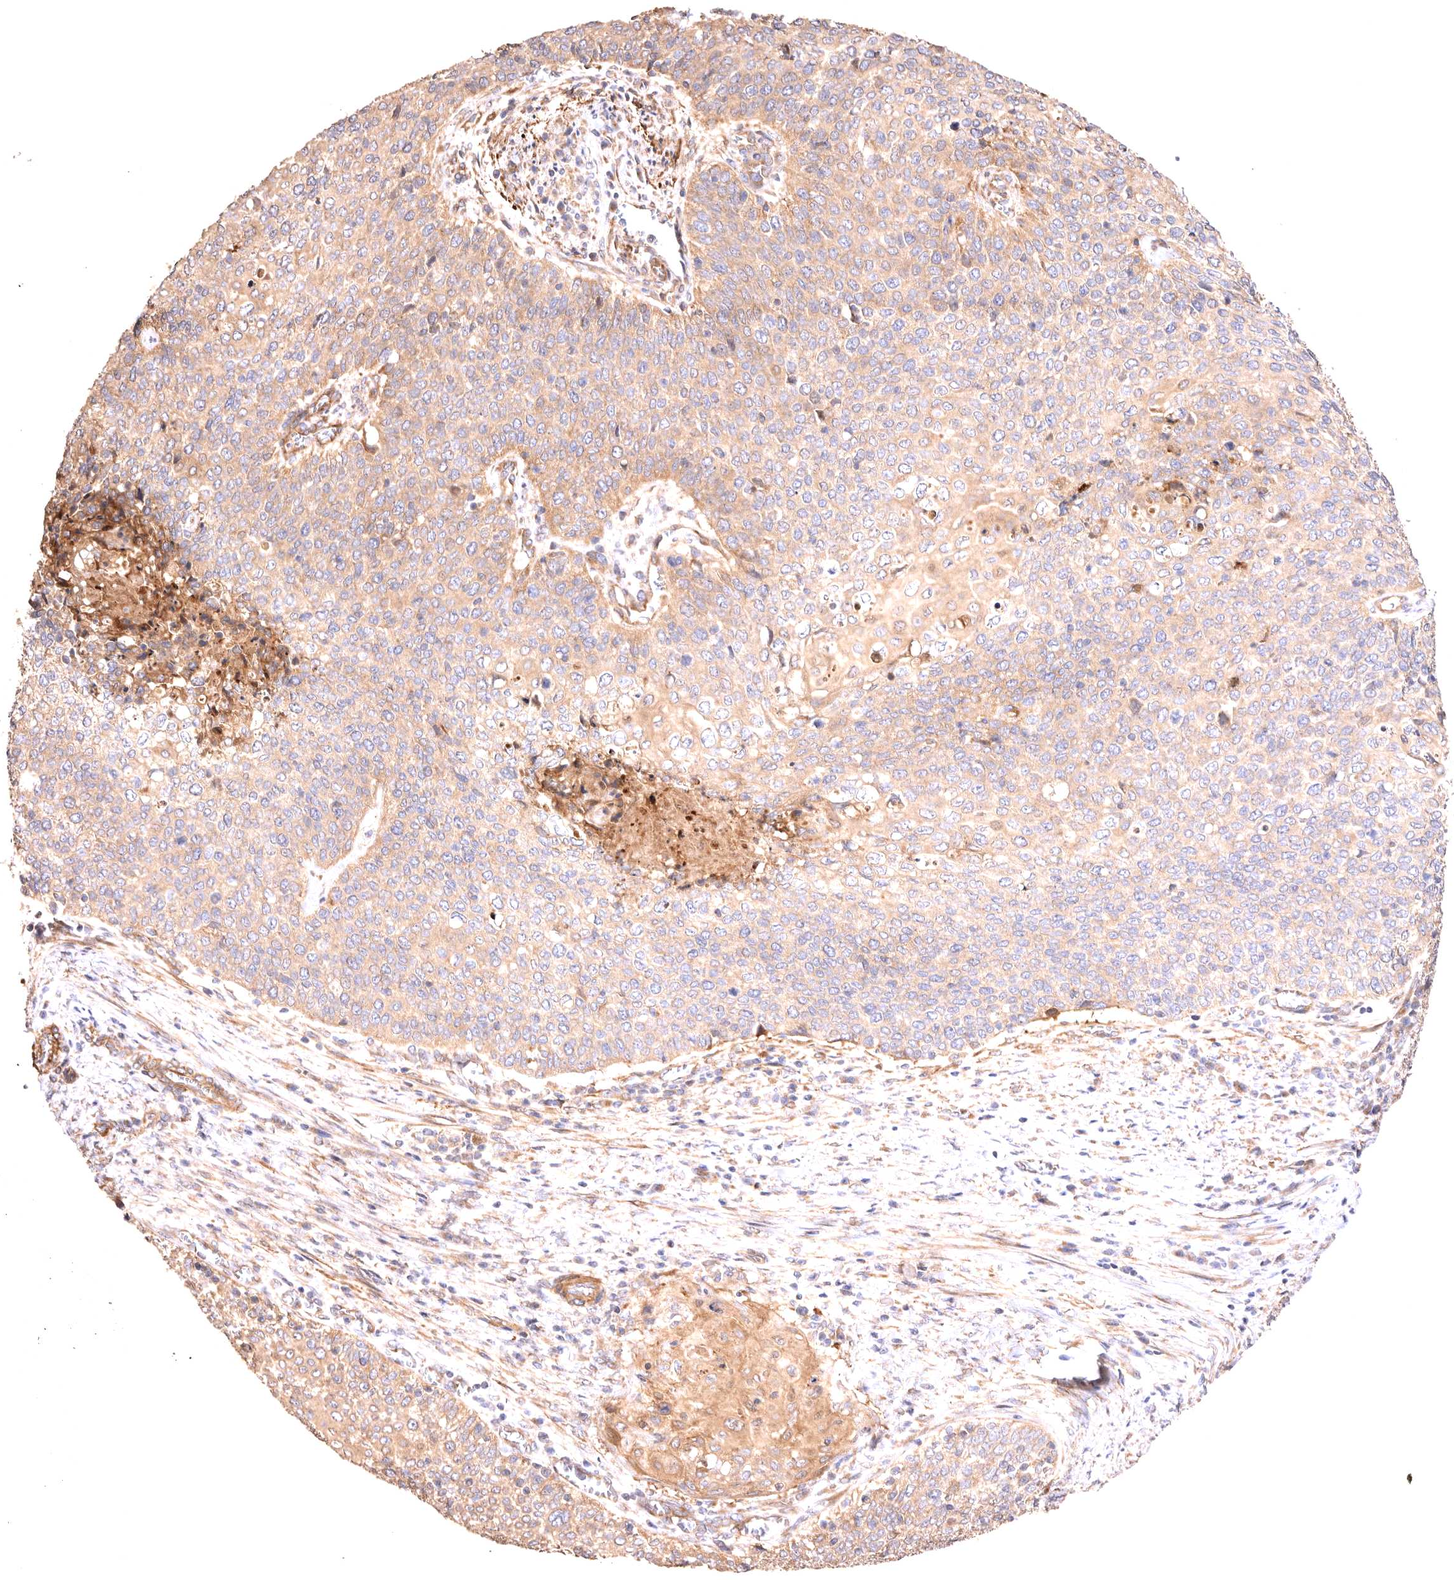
{"staining": {"intensity": "weak", "quantity": ">75%", "location": "cytoplasmic/membranous"}, "tissue": "cervical cancer", "cell_type": "Tumor cells", "image_type": "cancer", "snomed": [{"axis": "morphology", "description": "Squamous cell carcinoma, NOS"}, {"axis": "topography", "description": "Cervix"}], "caption": "Weak cytoplasmic/membranous staining is present in about >75% of tumor cells in cervical cancer. The staining was performed using DAB (3,3'-diaminobenzidine) to visualize the protein expression in brown, while the nuclei were stained in blue with hematoxylin (Magnification: 20x).", "gene": "VPS45", "patient": {"sex": "female", "age": 39}}